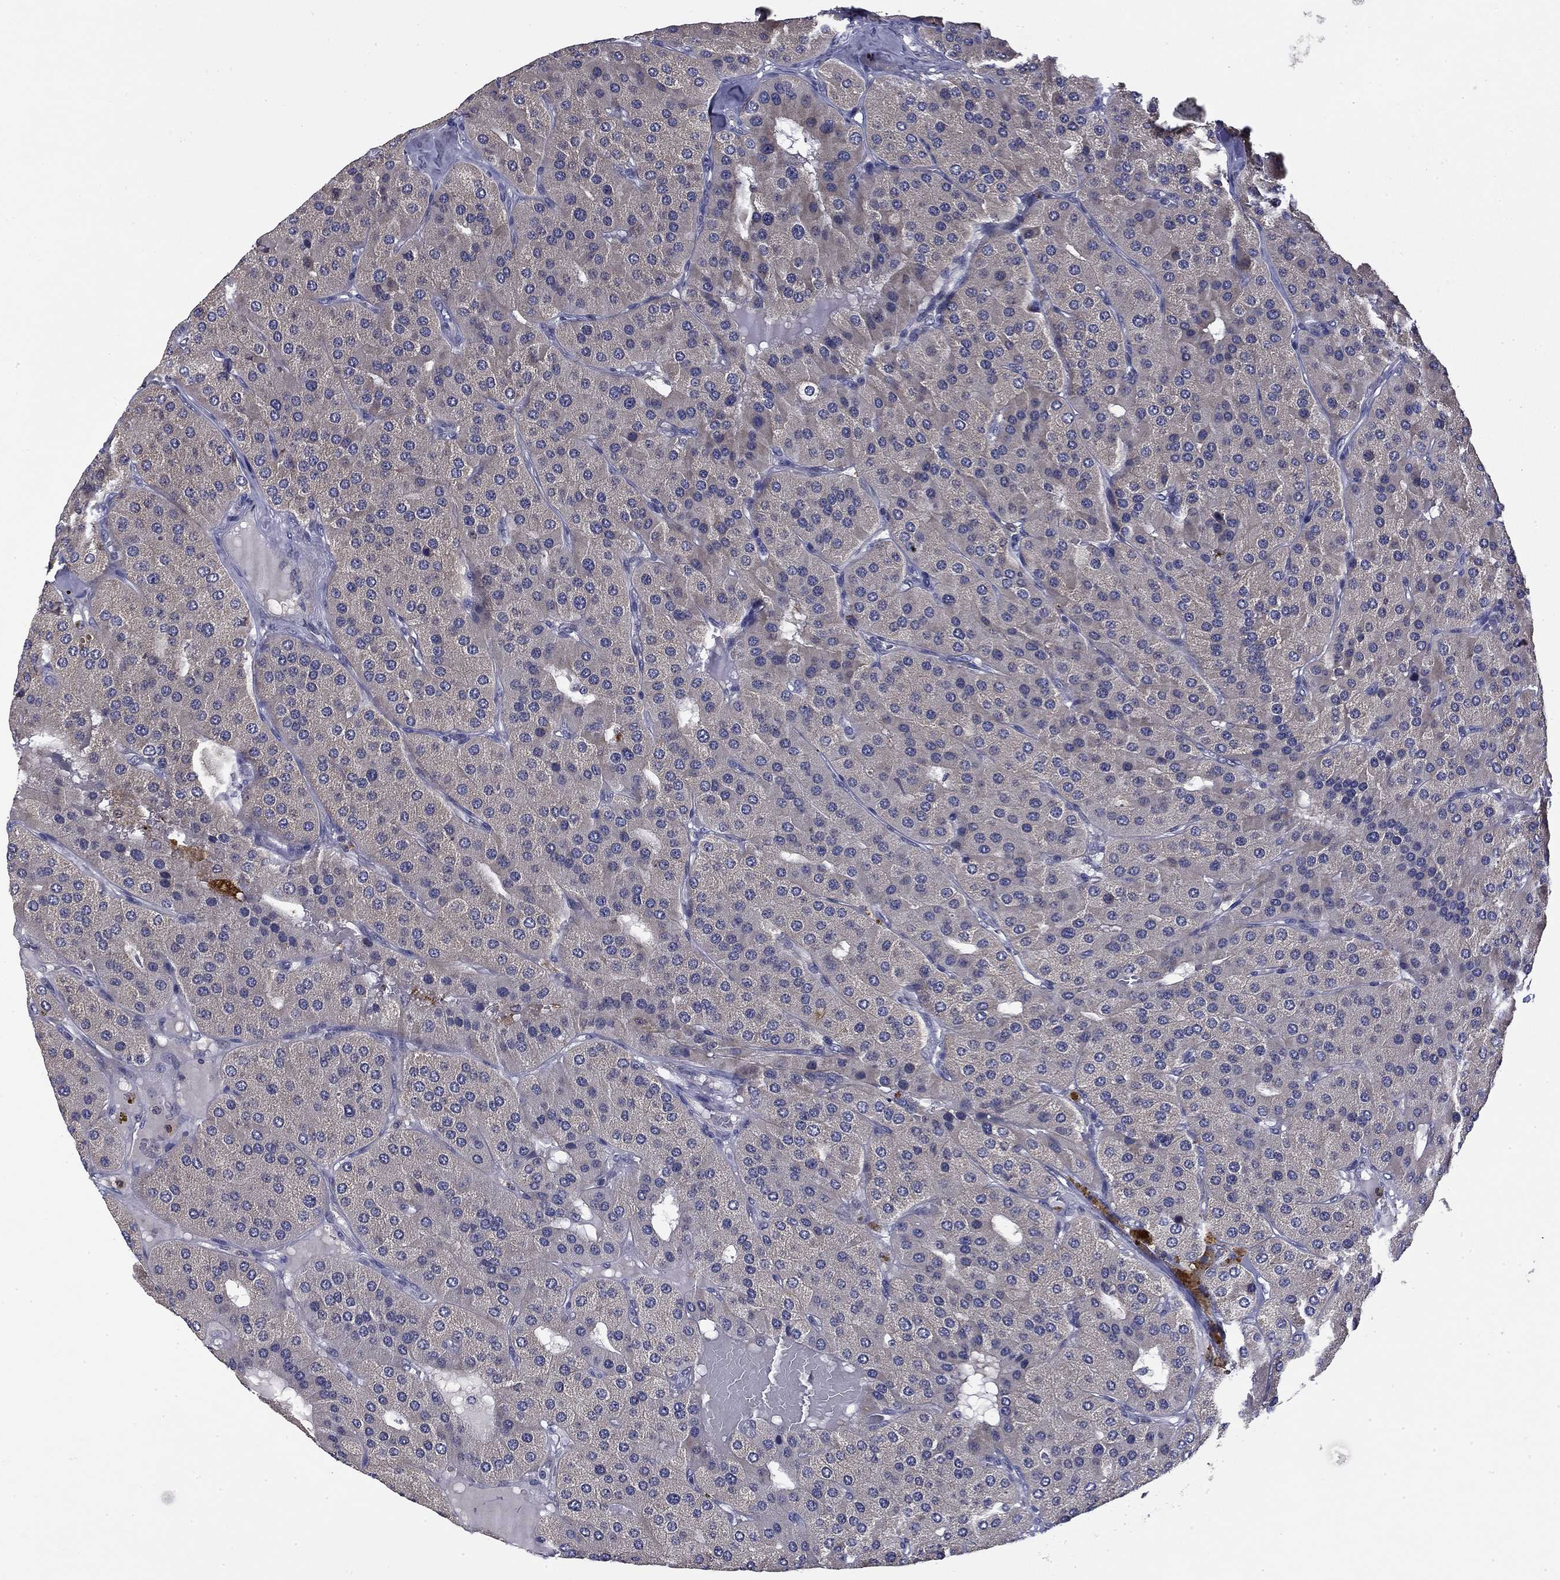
{"staining": {"intensity": "negative", "quantity": "none", "location": "none"}, "tissue": "parathyroid gland", "cell_type": "Glandular cells", "image_type": "normal", "snomed": [{"axis": "morphology", "description": "Normal tissue, NOS"}, {"axis": "morphology", "description": "Adenoma, NOS"}, {"axis": "topography", "description": "Parathyroid gland"}], "caption": "IHC of benign human parathyroid gland demonstrates no expression in glandular cells.", "gene": "CEACAM7", "patient": {"sex": "female", "age": 86}}